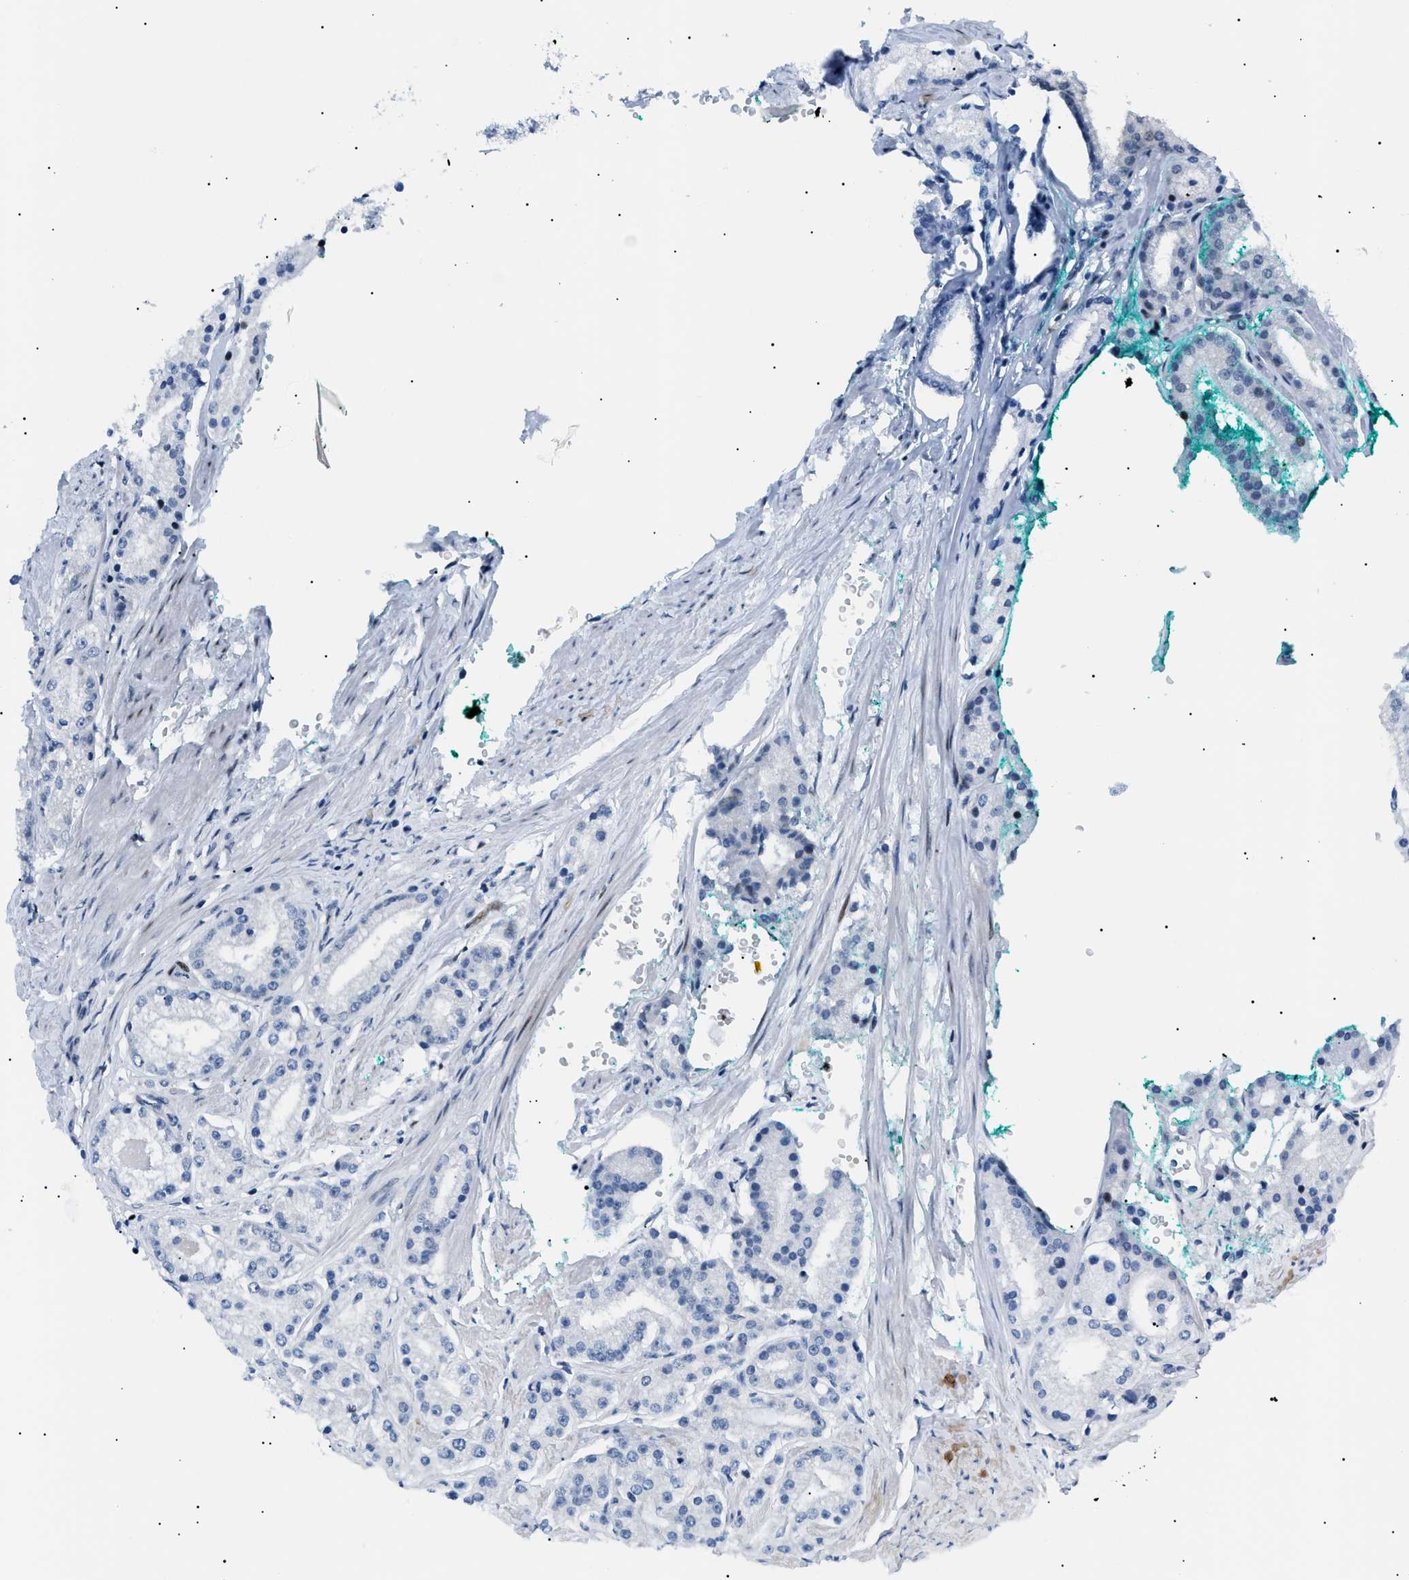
{"staining": {"intensity": "moderate", "quantity": "<25%", "location": "nuclear"}, "tissue": "prostate cancer", "cell_type": "Tumor cells", "image_type": "cancer", "snomed": [{"axis": "morphology", "description": "Adenocarcinoma, Low grade"}, {"axis": "topography", "description": "Prostate"}], "caption": "High-power microscopy captured an immunohistochemistry (IHC) photomicrograph of prostate cancer (low-grade adenocarcinoma), revealing moderate nuclear expression in about <25% of tumor cells.", "gene": "HNRNPK", "patient": {"sex": "male", "age": 63}}